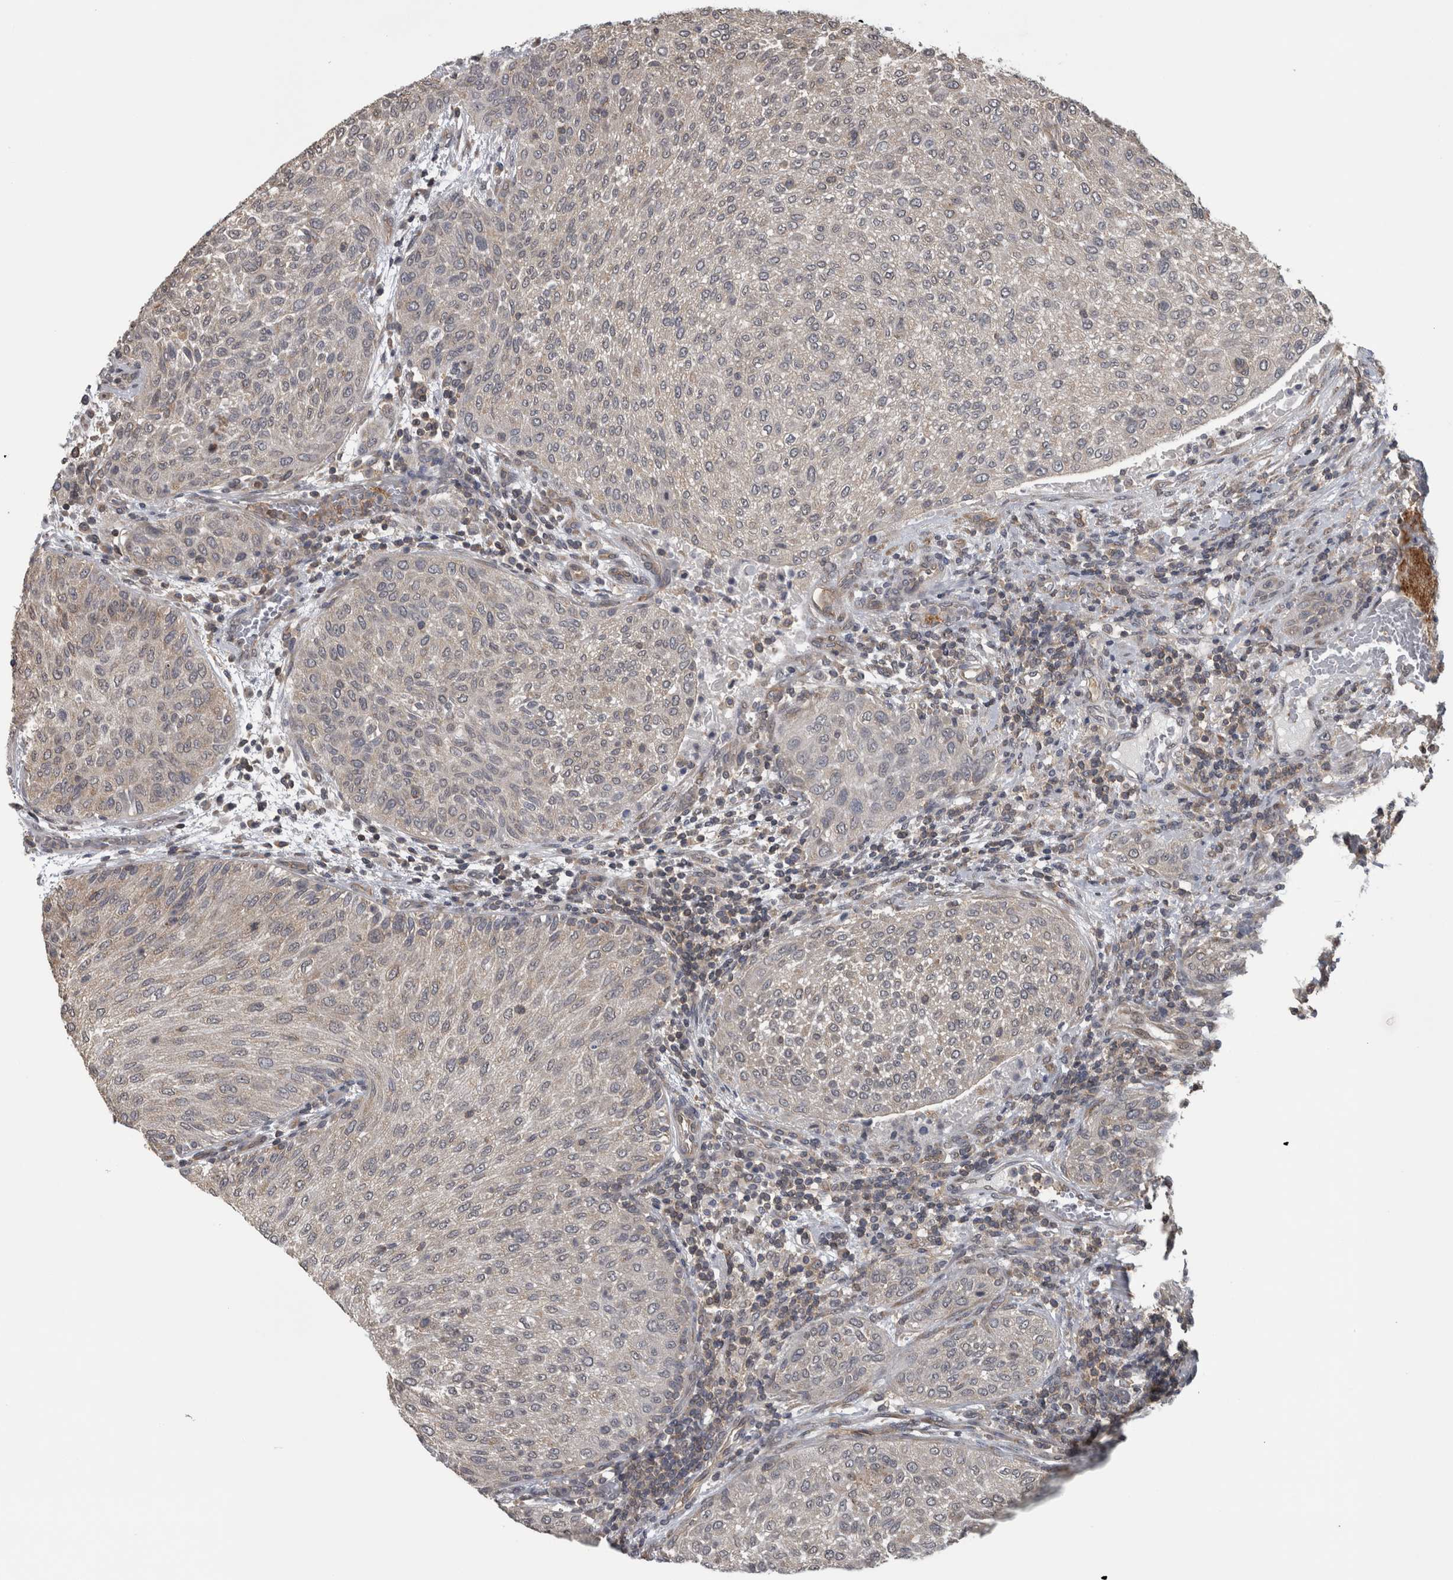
{"staining": {"intensity": "negative", "quantity": "none", "location": "none"}, "tissue": "urothelial cancer", "cell_type": "Tumor cells", "image_type": "cancer", "snomed": [{"axis": "morphology", "description": "Urothelial carcinoma, Low grade"}, {"axis": "morphology", "description": "Urothelial carcinoma, High grade"}, {"axis": "topography", "description": "Urinary bladder"}], "caption": "IHC of high-grade urothelial carcinoma exhibits no positivity in tumor cells.", "gene": "ATXN2", "patient": {"sex": "male", "age": 35}}